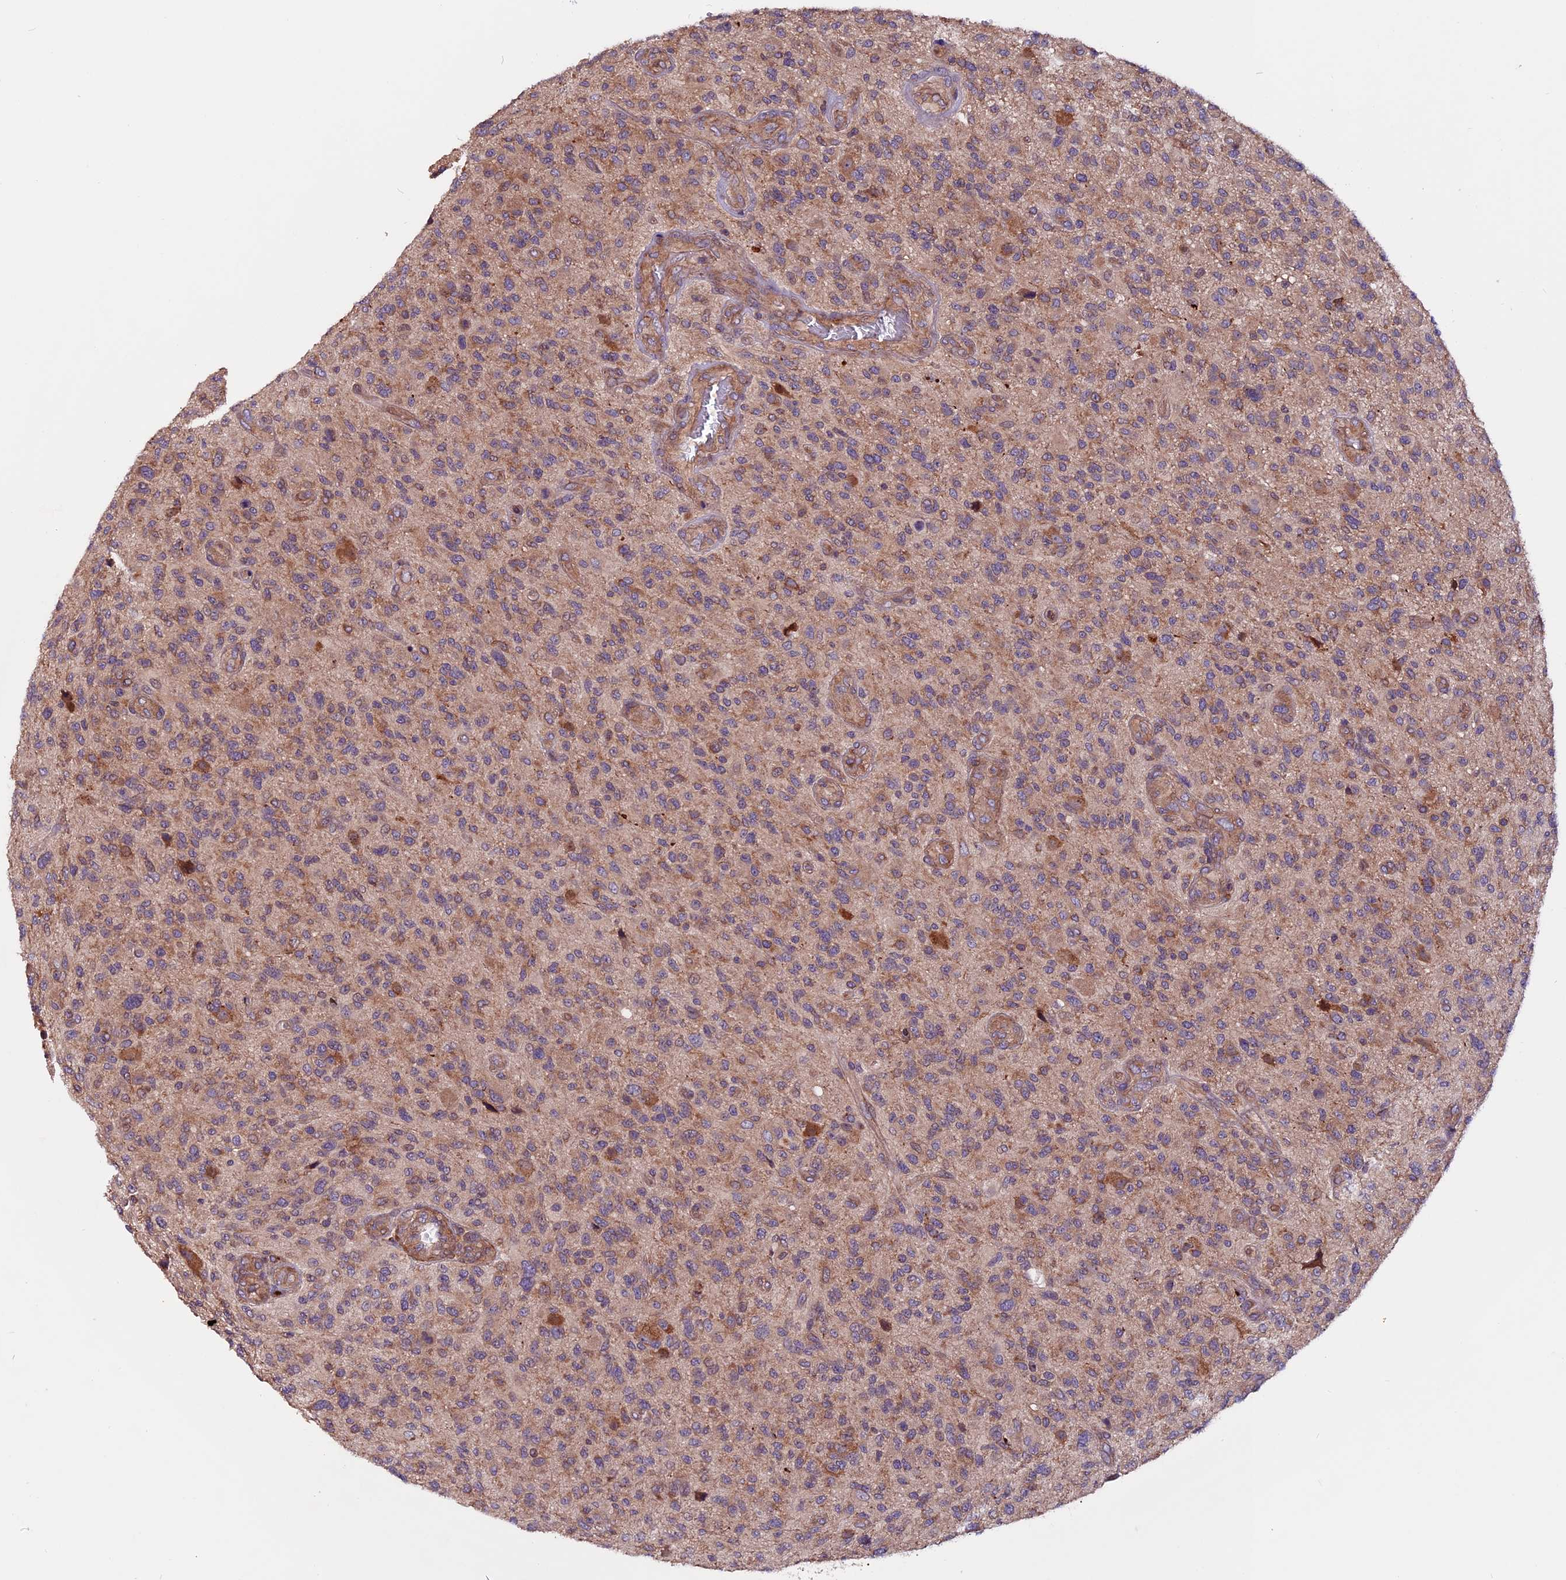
{"staining": {"intensity": "moderate", "quantity": "<25%", "location": "cytoplasmic/membranous"}, "tissue": "glioma", "cell_type": "Tumor cells", "image_type": "cancer", "snomed": [{"axis": "morphology", "description": "Glioma, malignant, High grade"}, {"axis": "topography", "description": "Brain"}], "caption": "Tumor cells display low levels of moderate cytoplasmic/membranous positivity in about <25% of cells in human glioma. The protein of interest is stained brown, and the nuclei are stained in blue (DAB IHC with brightfield microscopy, high magnification).", "gene": "ZNF598", "patient": {"sex": "male", "age": 47}}